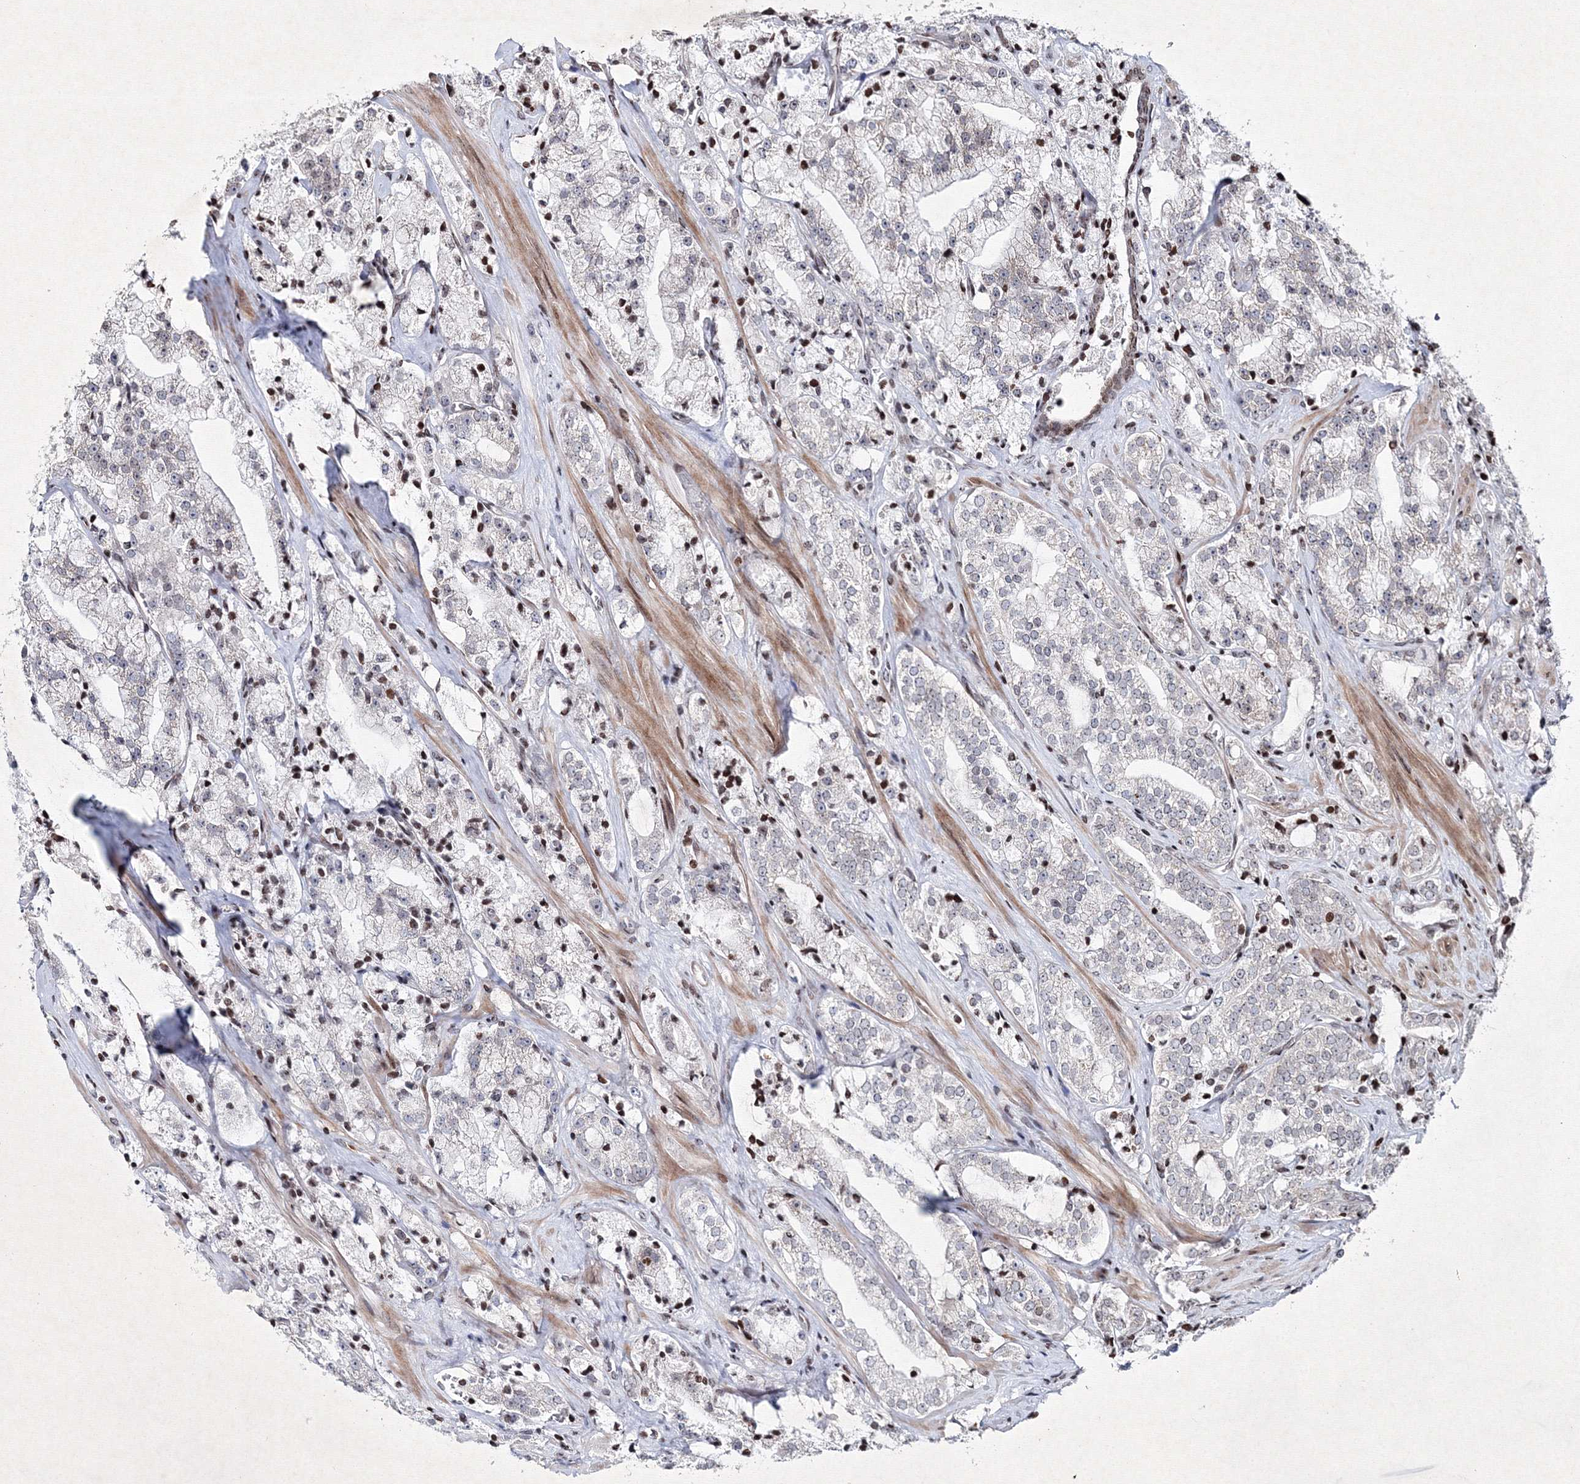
{"staining": {"intensity": "negative", "quantity": "none", "location": "none"}, "tissue": "prostate cancer", "cell_type": "Tumor cells", "image_type": "cancer", "snomed": [{"axis": "morphology", "description": "Adenocarcinoma, High grade"}, {"axis": "topography", "description": "Prostate"}], "caption": "Tumor cells show no significant expression in prostate cancer (high-grade adenocarcinoma).", "gene": "SMIM29", "patient": {"sex": "male", "age": 64}}